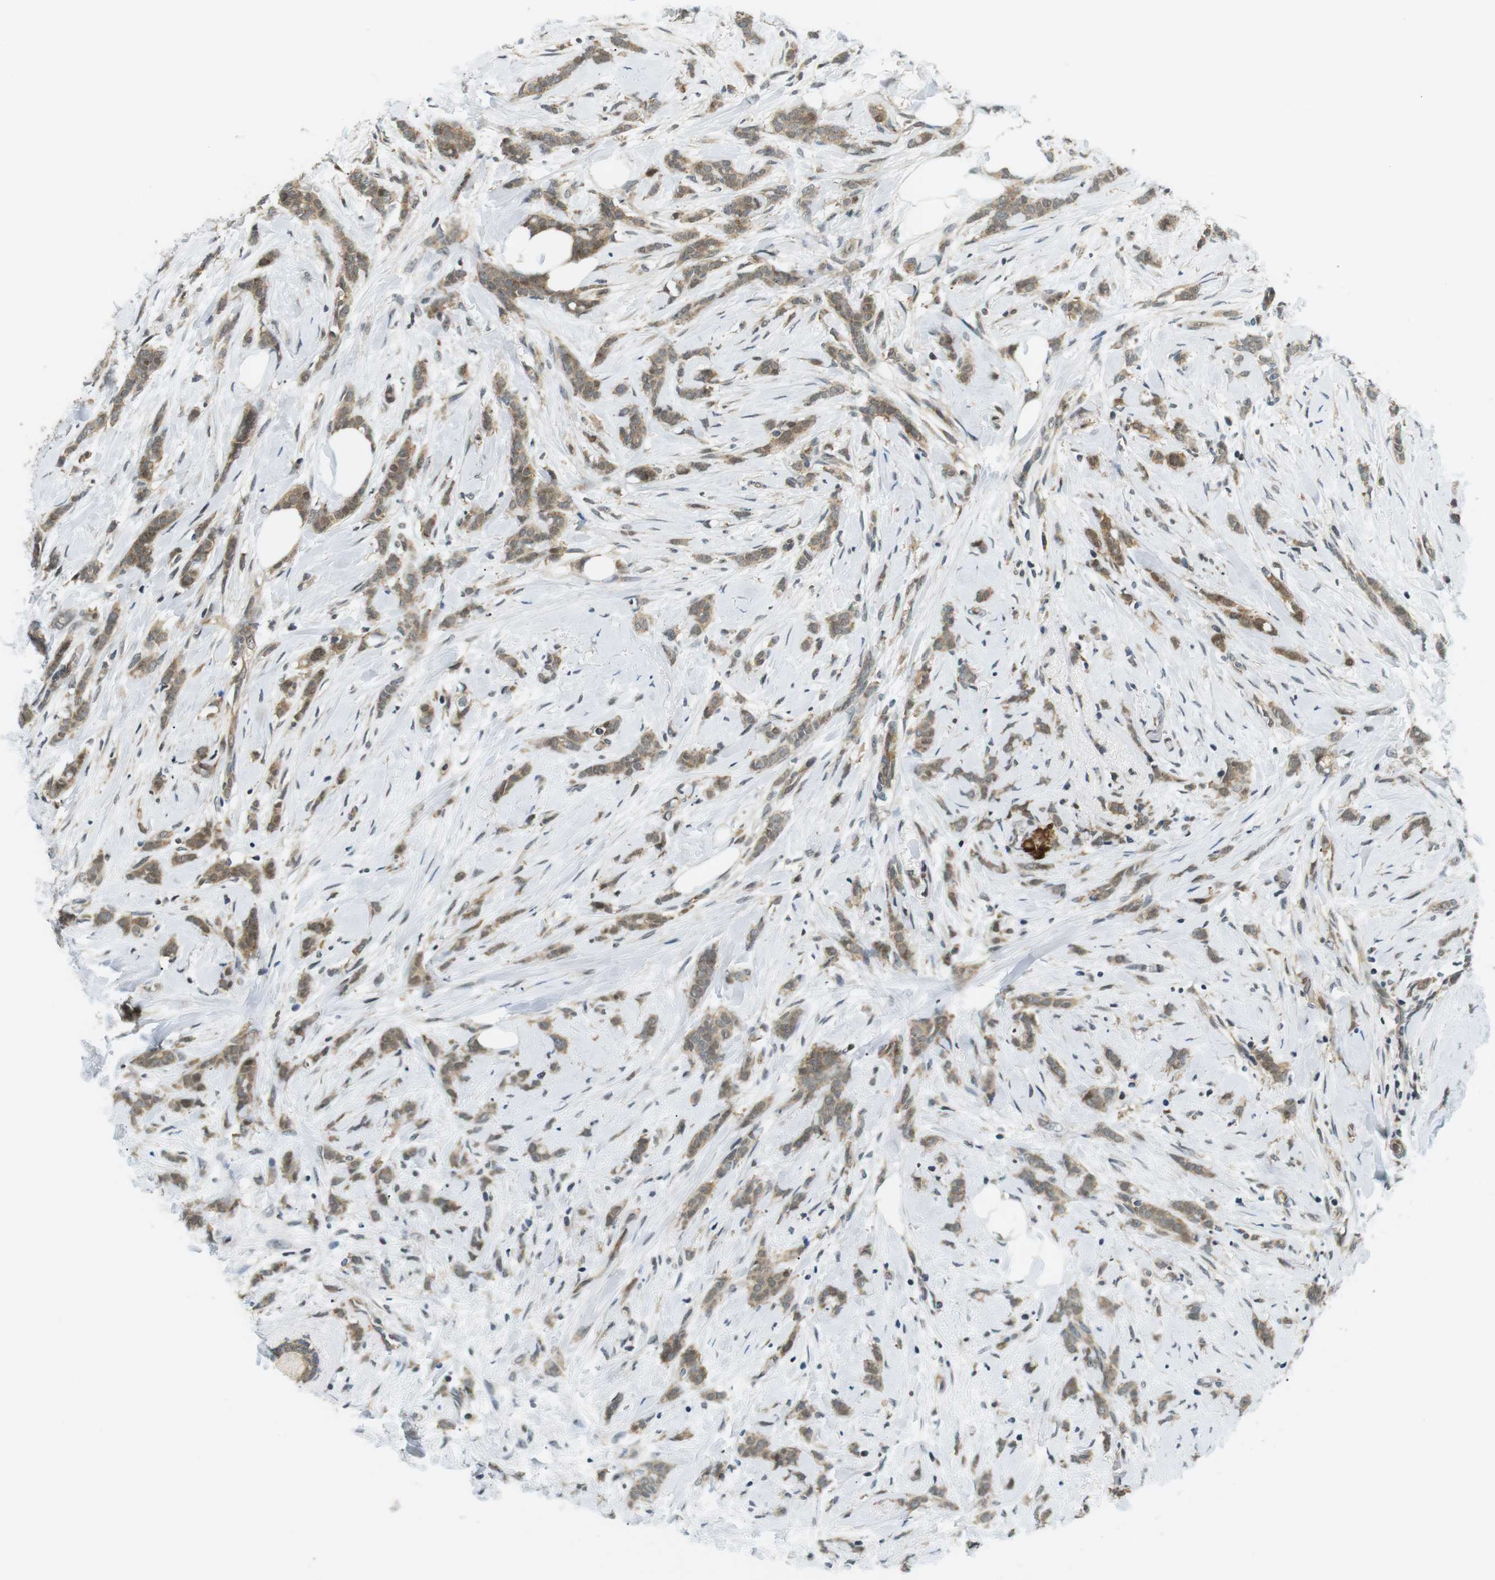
{"staining": {"intensity": "moderate", "quantity": ">75%", "location": "cytoplasmic/membranous"}, "tissue": "breast cancer", "cell_type": "Tumor cells", "image_type": "cancer", "snomed": [{"axis": "morphology", "description": "Lobular carcinoma, in situ"}, {"axis": "morphology", "description": "Lobular carcinoma"}, {"axis": "topography", "description": "Breast"}], "caption": "The micrograph exhibits staining of breast cancer (lobular carcinoma), revealing moderate cytoplasmic/membranous protein staining (brown color) within tumor cells.", "gene": "CSNK2B", "patient": {"sex": "female", "age": 41}}